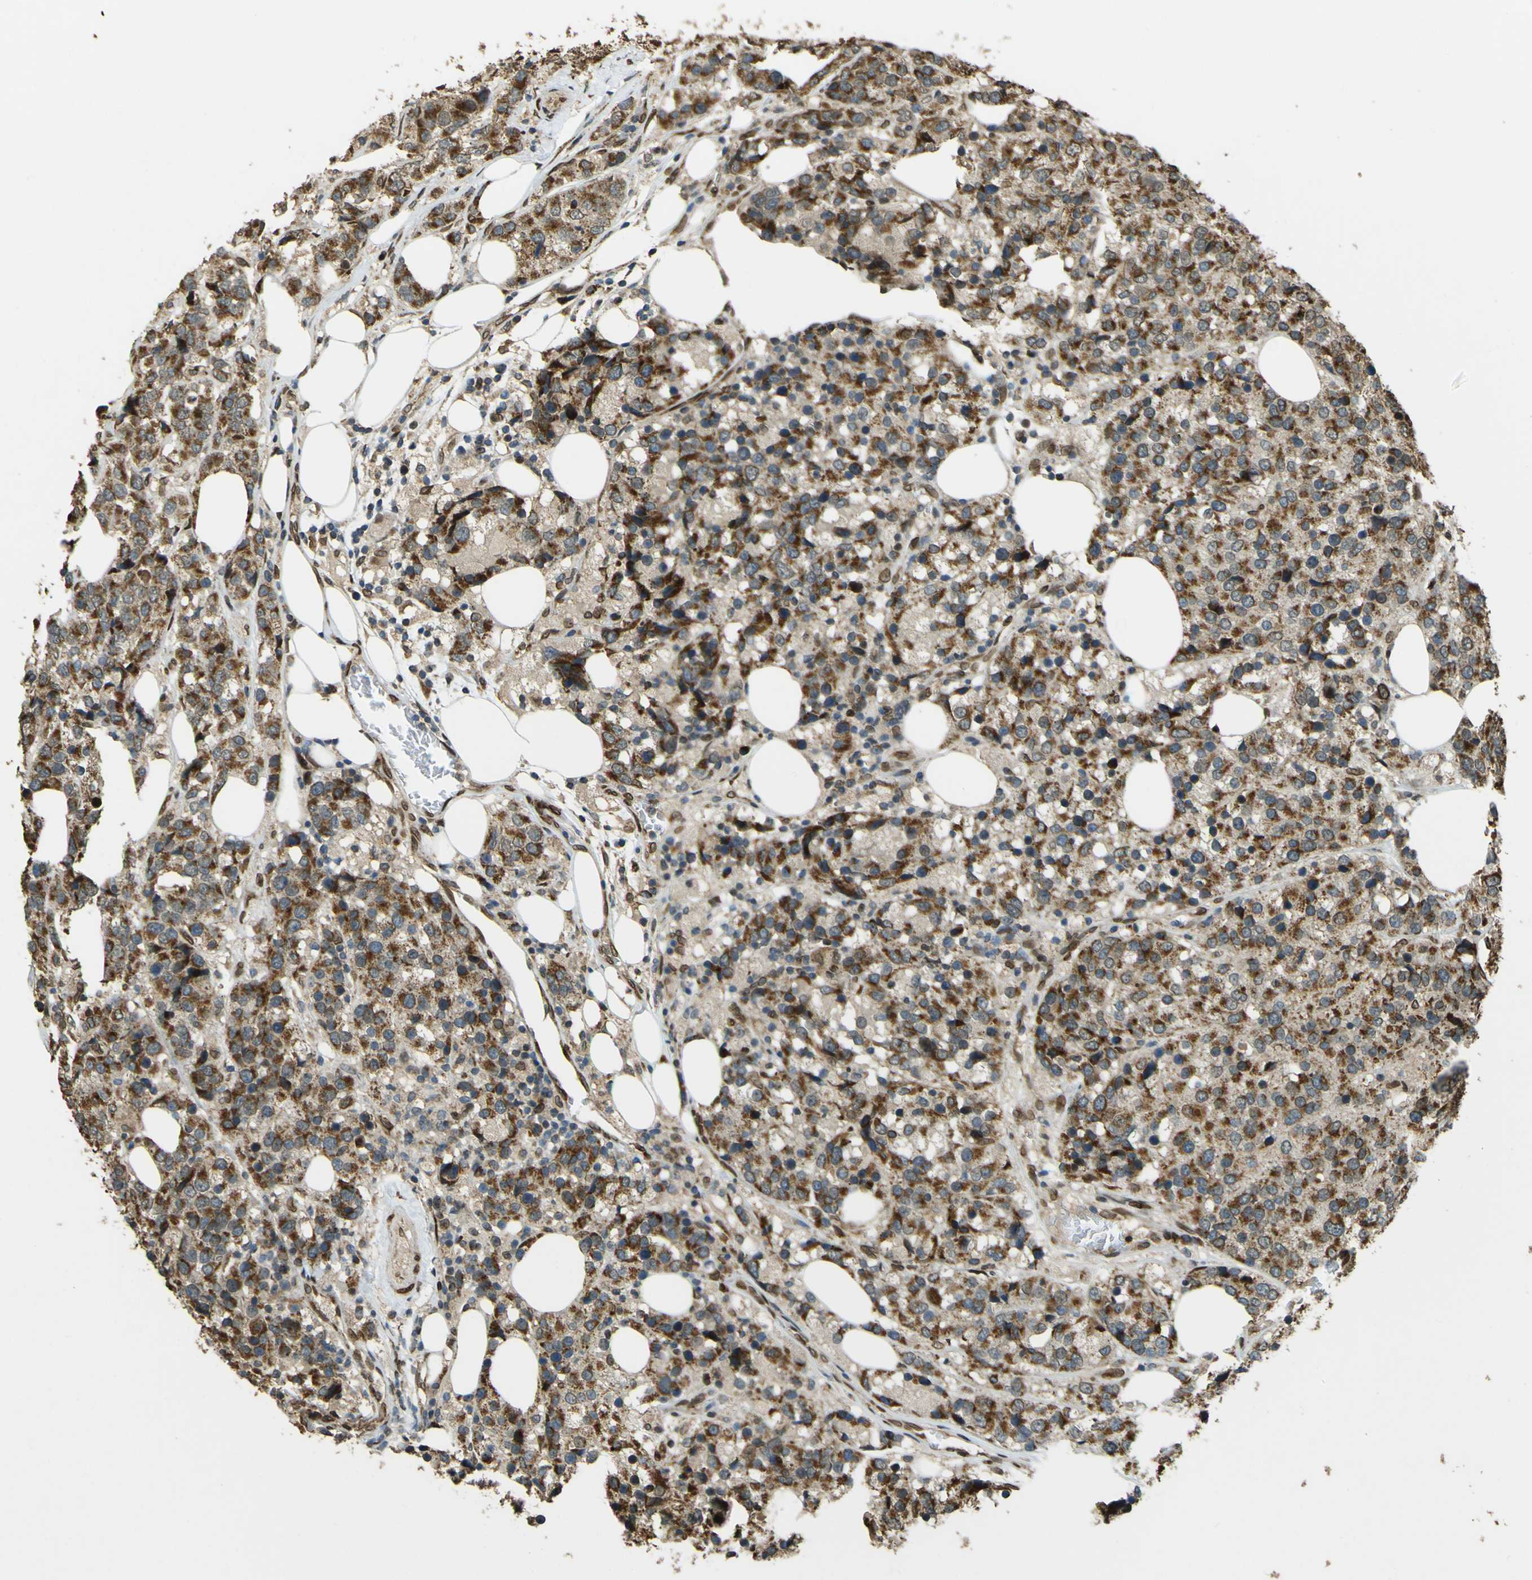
{"staining": {"intensity": "moderate", "quantity": ">75%", "location": "cytoplasmic/membranous"}, "tissue": "breast cancer", "cell_type": "Tumor cells", "image_type": "cancer", "snomed": [{"axis": "morphology", "description": "Lobular carcinoma"}, {"axis": "topography", "description": "Breast"}], "caption": "A brown stain shows moderate cytoplasmic/membranous expression of a protein in human lobular carcinoma (breast) tumor cells.", "gene": "GALNT1", "patient": {"sex": "female", "age": 59}}